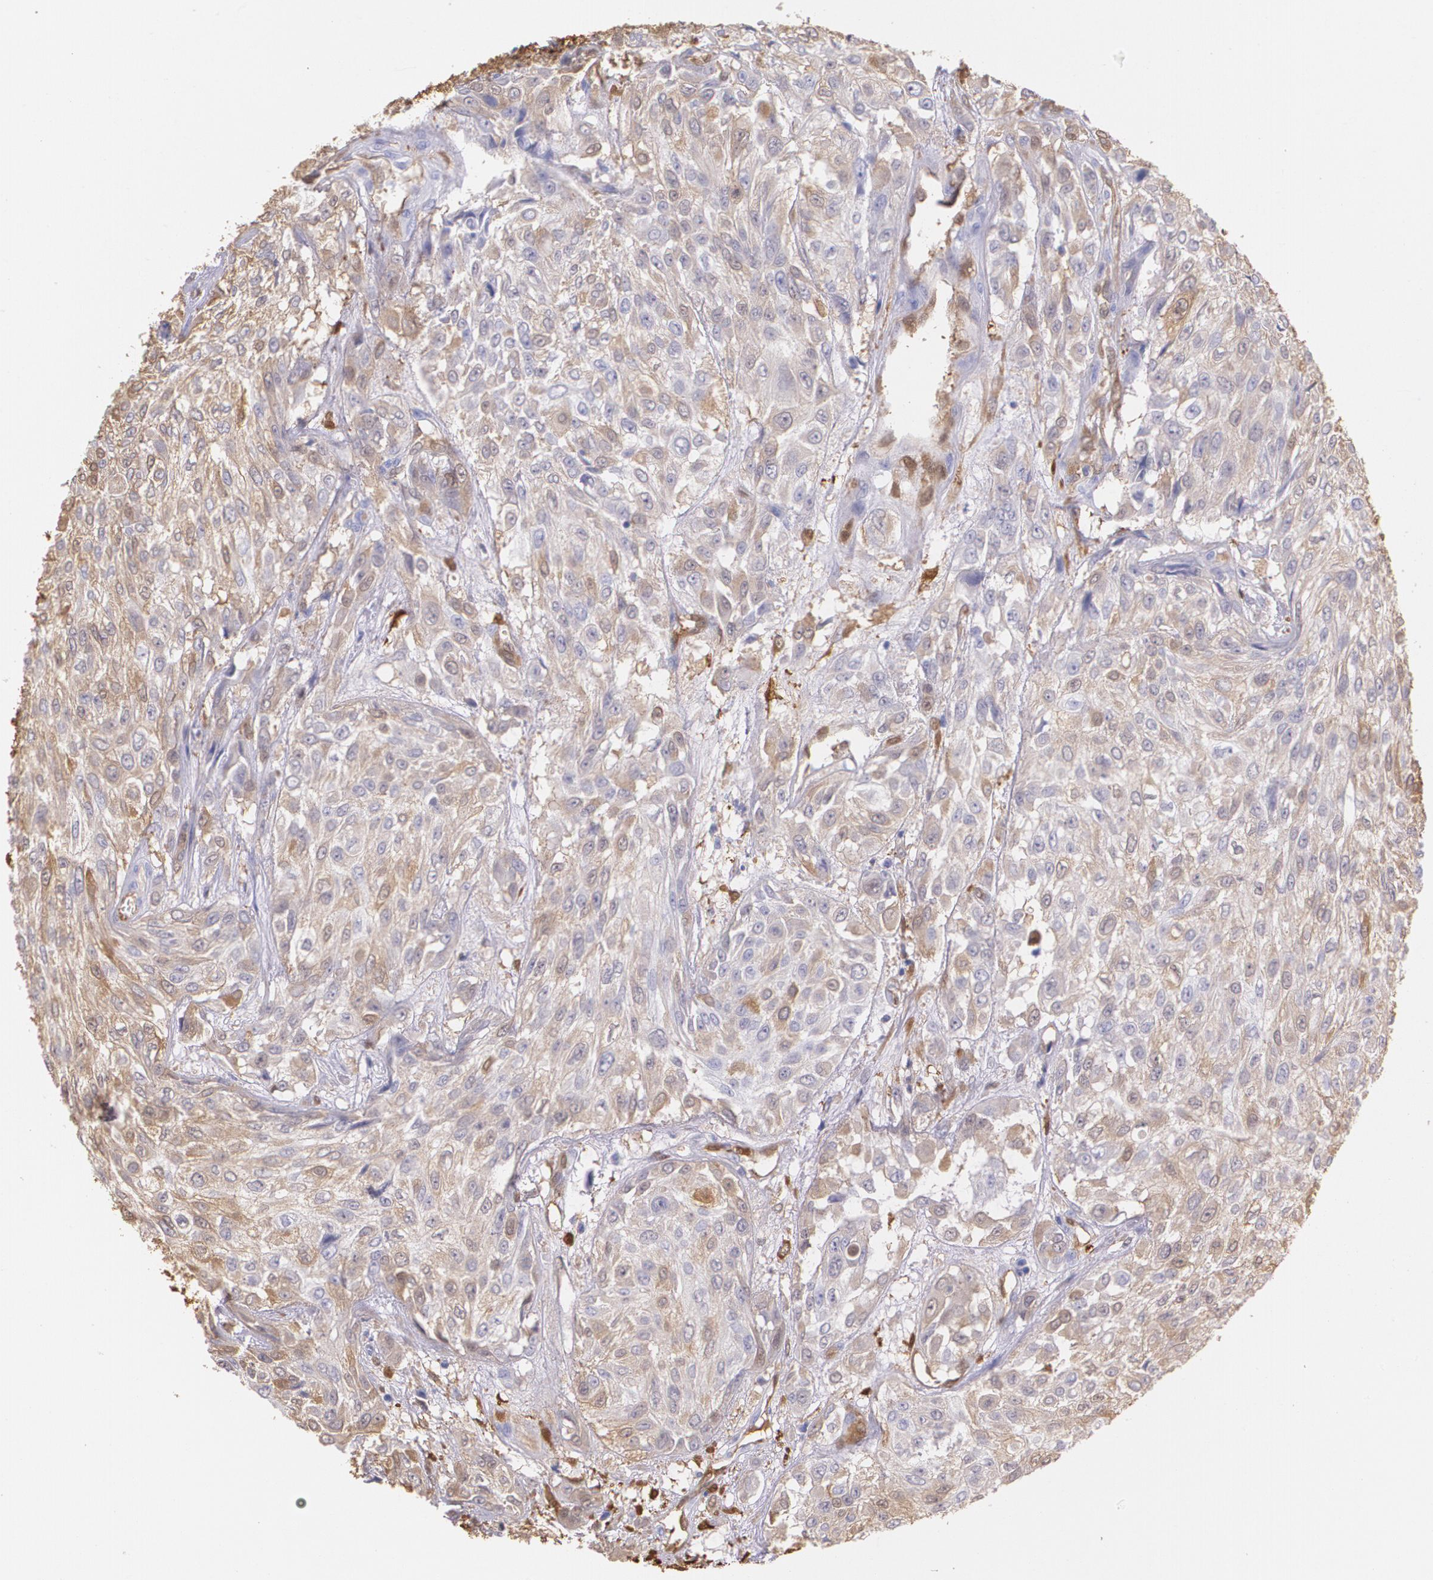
{"staining": {"intensity": "weak", "quantity": "<25%", "location": "cytoplasmic/membranous"}, "tissue": "urothelial cancer", "cell_type": "Tumor cells", "image_type": "cancer", "snomed": [{"axis": "morphology", "description": "Urothelial carcinoma, High grade"}, {"axis": "topography", "description": "Urinary bladder"}], "caption": "Tumor cells are negative for brown protein staining in urothelial cancer.", "gene": "MMP2", "patient": {"sex": "male", "age": 57}}